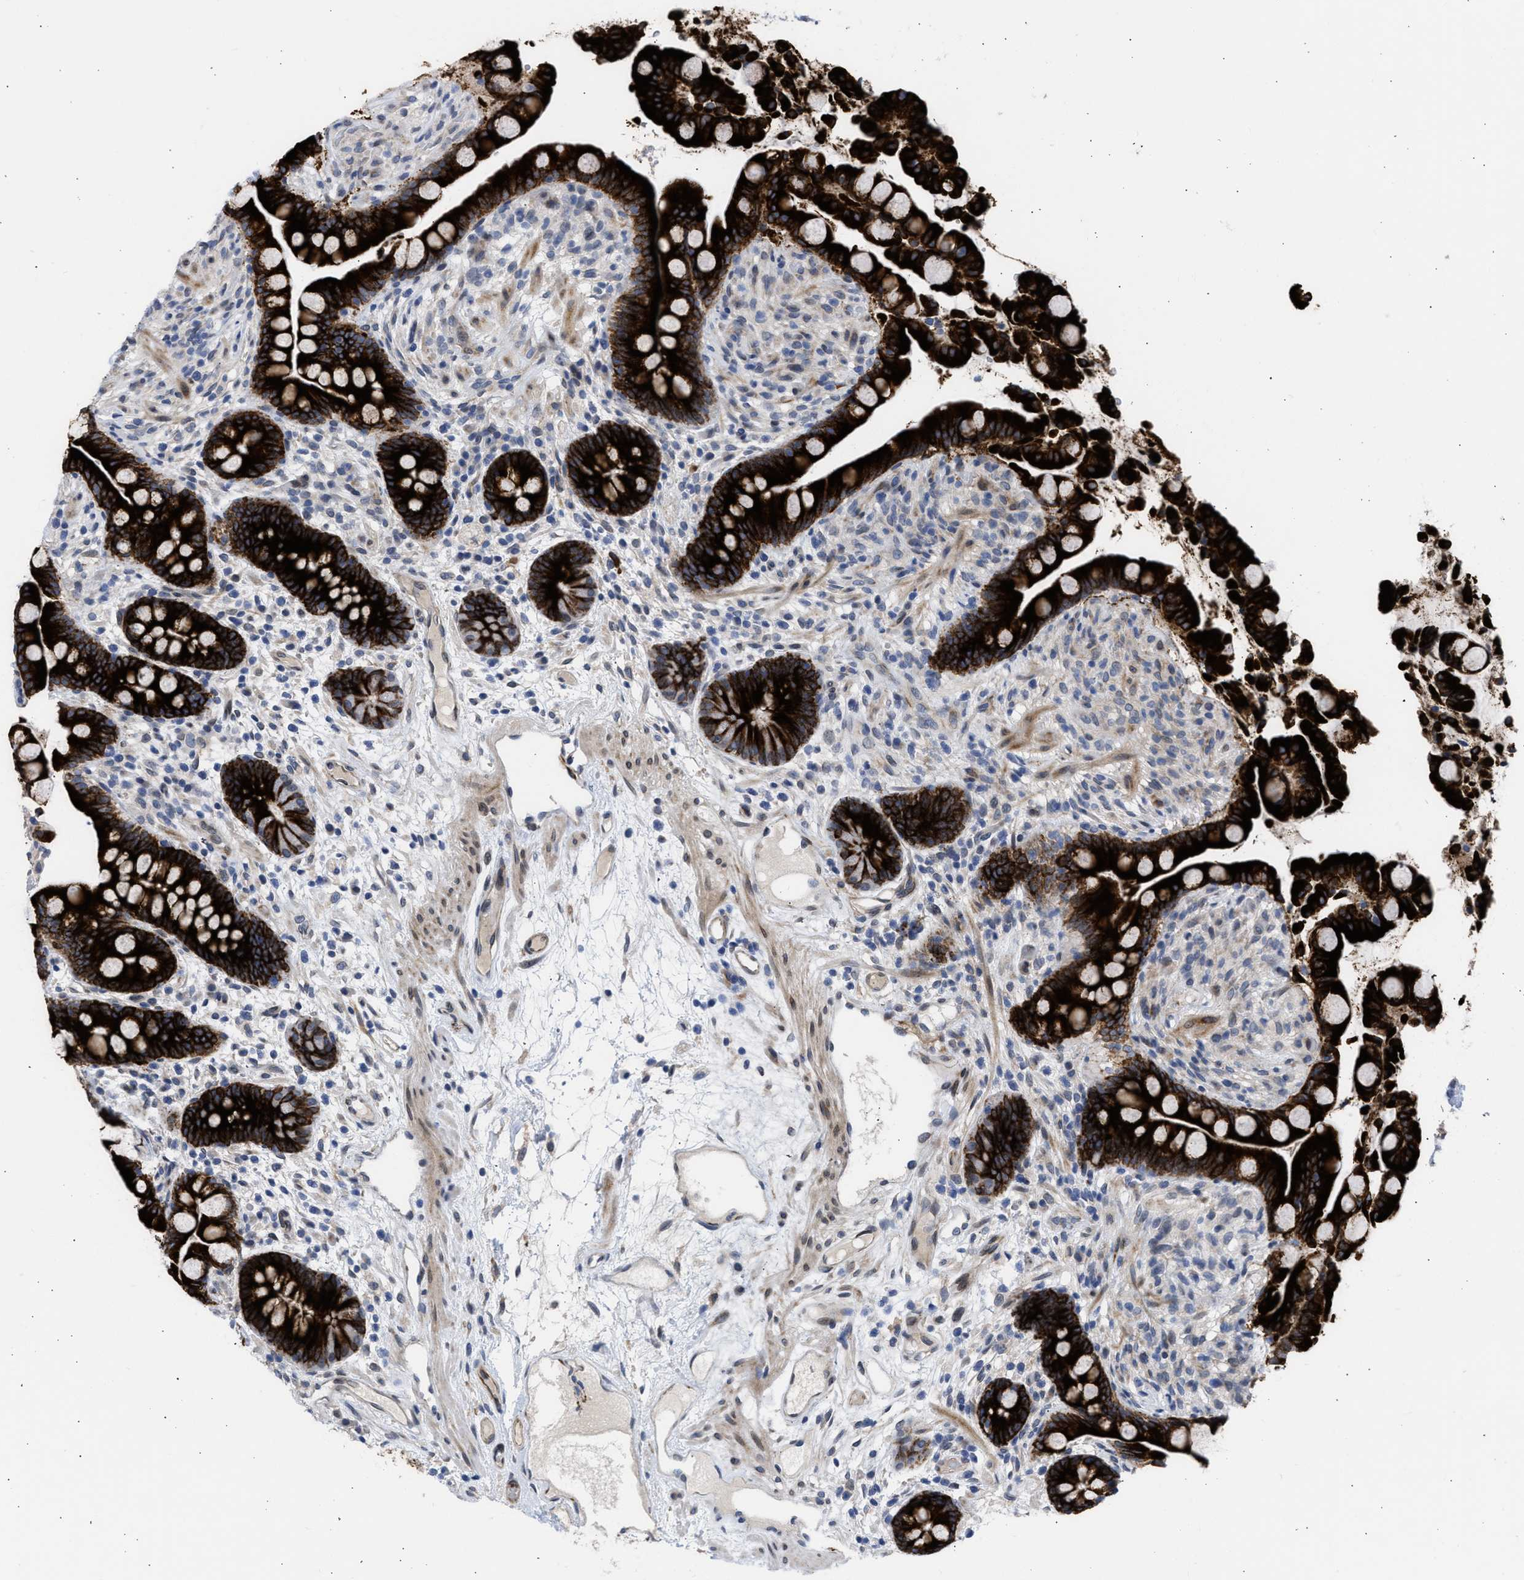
{"staining": {"intensity": "weak", "quantity": ">75%", "location": "cytoplasmic/membranous"}, "tissue": "colon", "cell_type": "Endothelial cells", "image_type": "normal", "snomed": [{"axis": "morphology", "description": "Normal tissue, NOS"}, {"axis": "topography", "description": "Colon"}], "caption": "Weak cytoplasmic/membranous expression is present in approximately >75% of endothelial cells in benign colon.", "gene": "NUP35", "patient": {"sex": "male", "age": 73}}